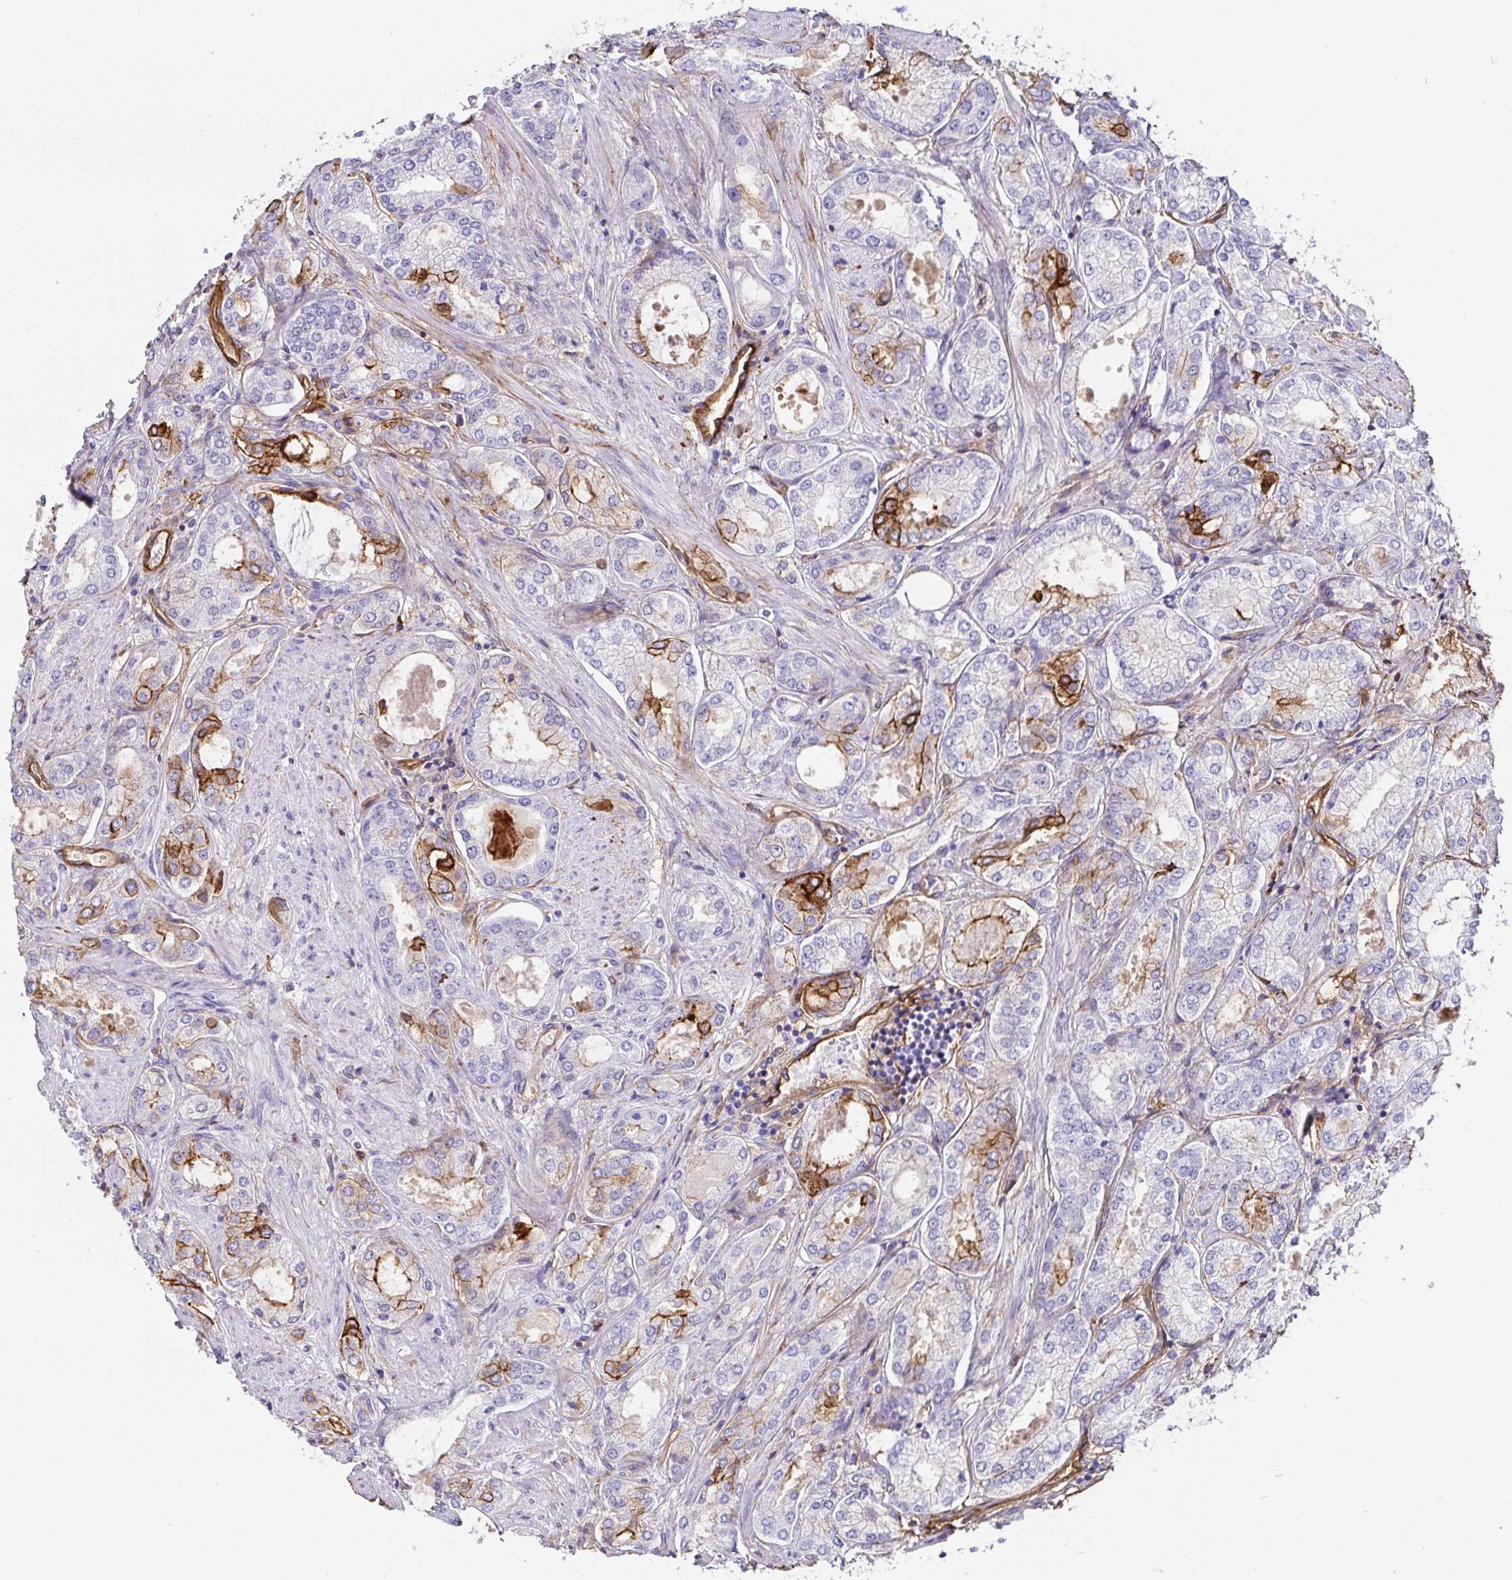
{"staining": {"intensity": "strong", "quantity": "<25%", "location": "cytoplasmic/membranous"}, "tissue": "prostate cancer", "cell_type": "Tumor cells", "image_type": "cancer", "snomed": [{"axis": "morphology", "description": "Adenocarcinoma, High grade"}, {"axis": "topography", "description": "Prostate"}], "caption": "Immunohistochemical staining of adenocarcinoma (high-grade) (prostate) displays medium levels of strong cytoplasmic/membranous protein staining in approximately <25% of tumor cells.", "gene": "ANXA2", "patient": {"sex": "male", "age": 68}}